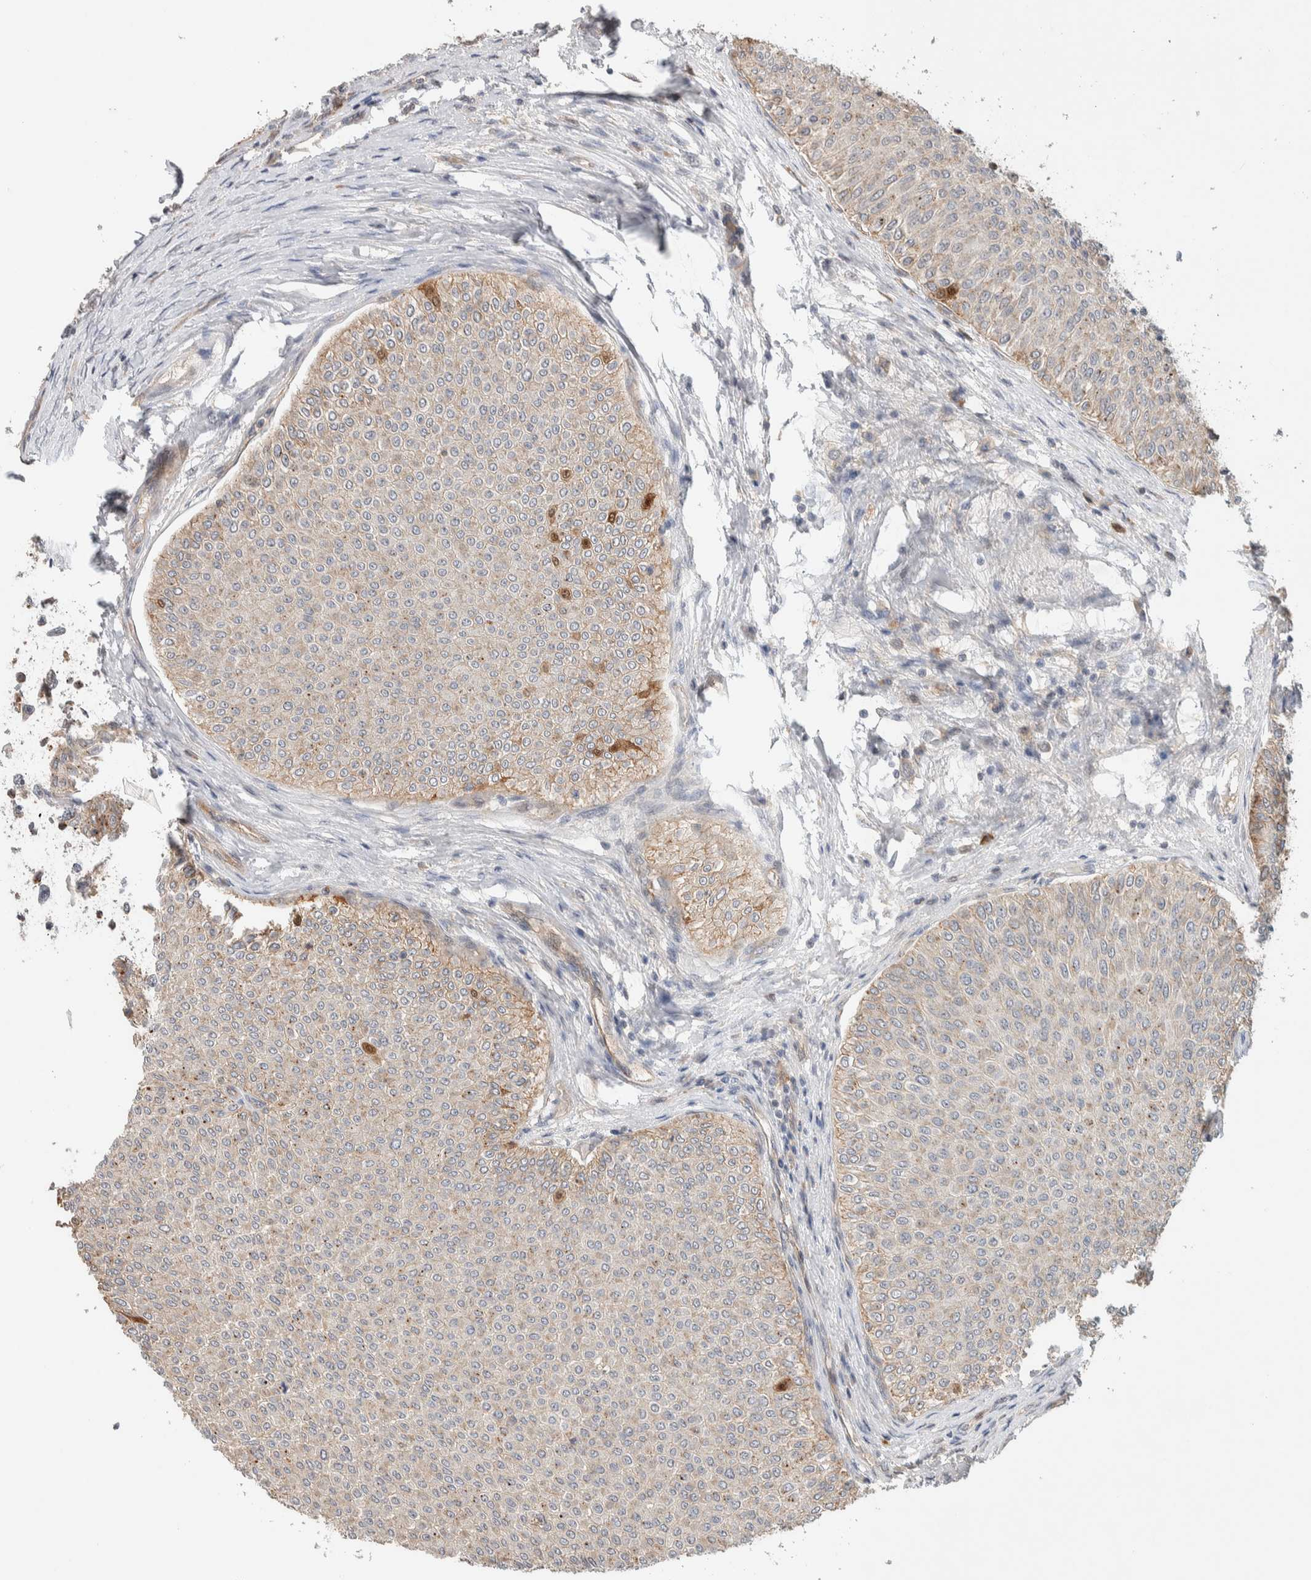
{"staining": {"intensity": "moderate", "quantity": "<25%", "location": "cytoplasmic/membranous"}, "tissue": "urothelial cancer", "cell_type": "Tumor cells", "image_type": "cancer", "snomed": [{"axis": "morphology", "description": "Urothelial carcinoma, Low grade"}, {"axis": "topography", "description": "Urinary bladder"}], "caption": "Immunohistochemical staining of urothelial cancer reveals moderate cytoplasmic/membranous protein staining in approximately <25% of tumor cells. Using DAB (3,3'-diaminobenzidine) (brown) and hematoxylin (blue) stains, captured at high magnification using brightfield microscopy.", "gene": "DEPTOR", "patient": {"sex": "male", "age": 78}}